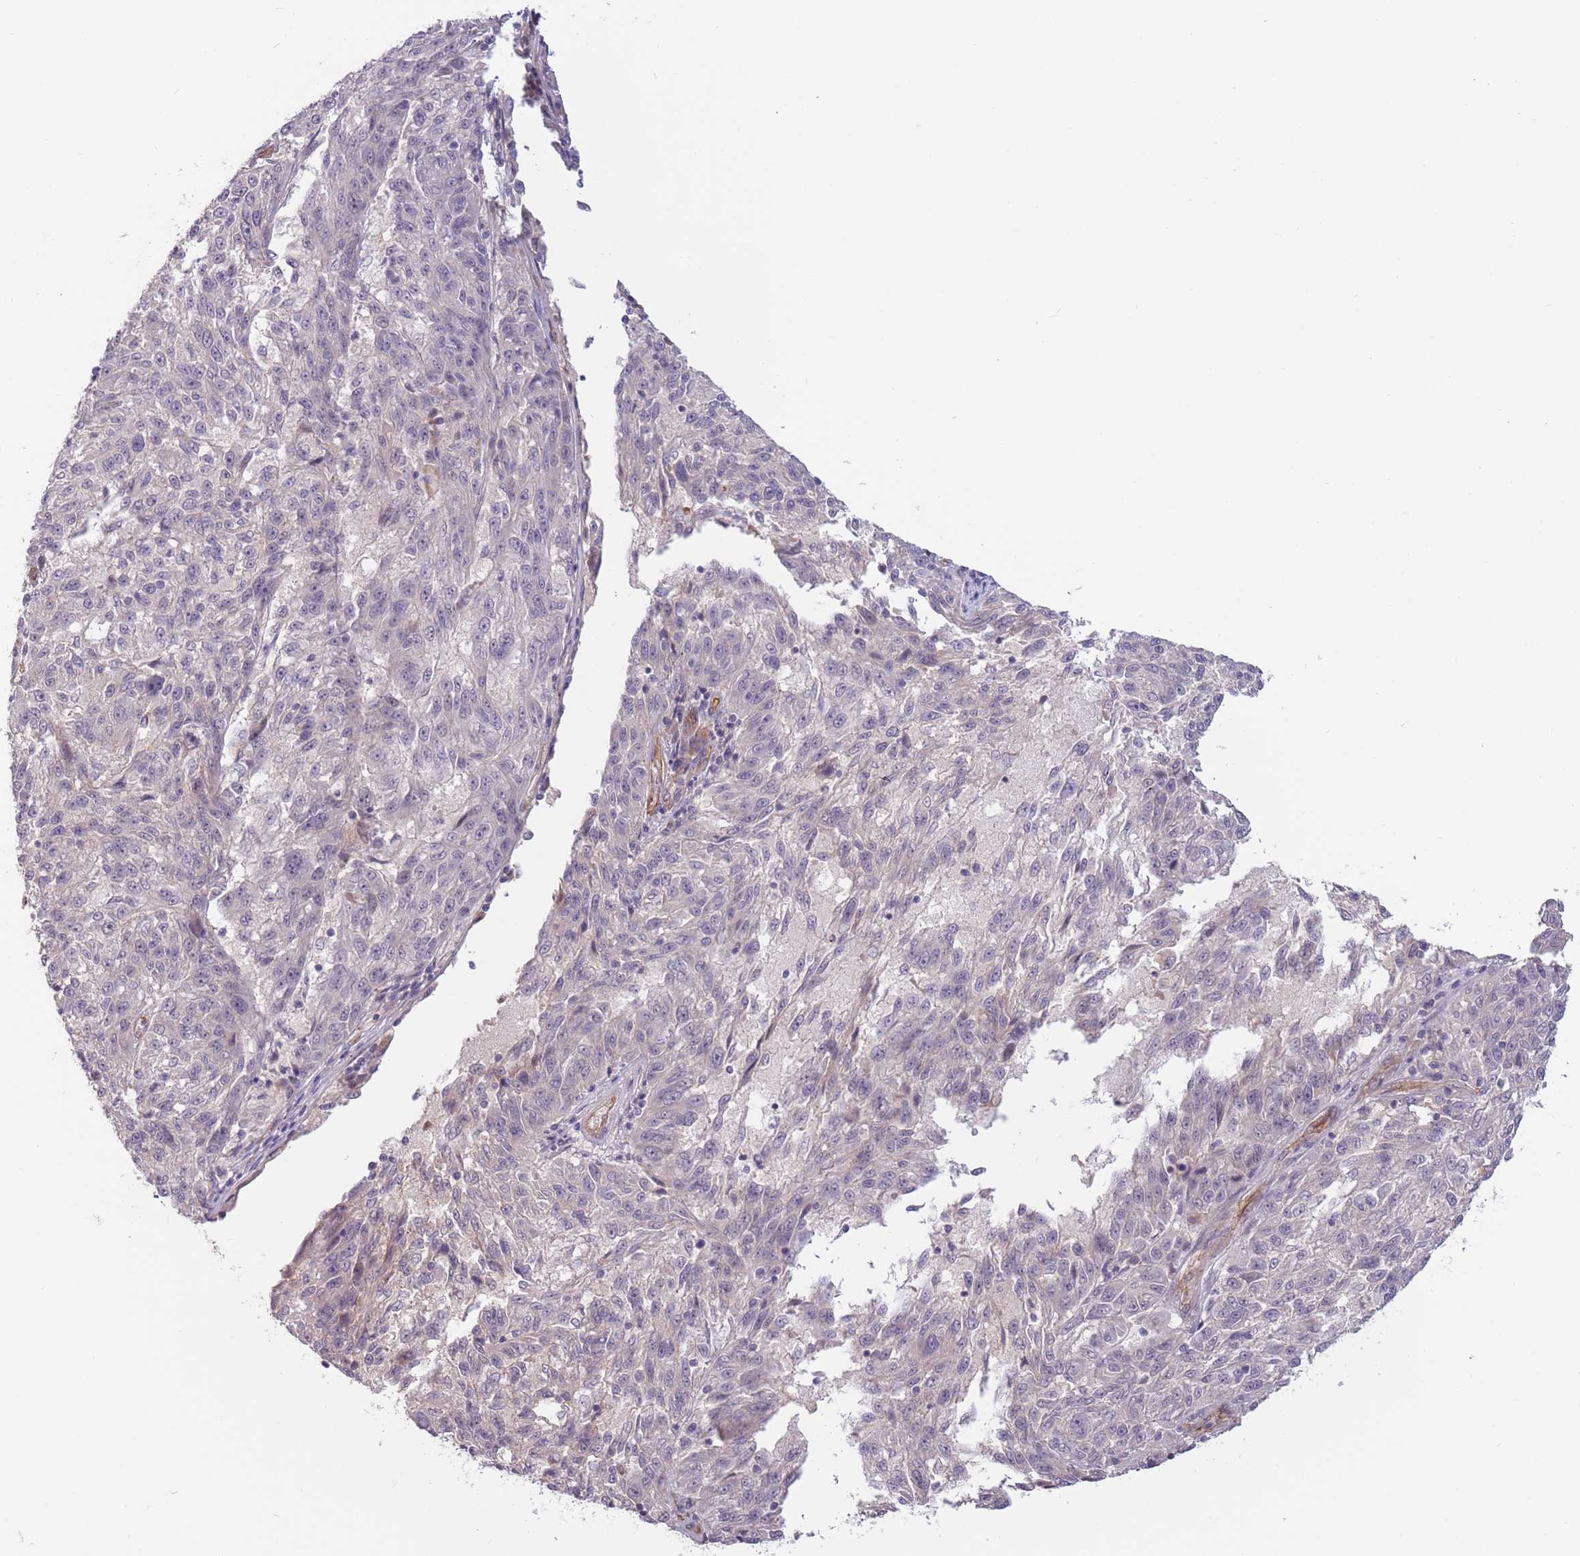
{"staining": {"intensity": "negative", "quantity": "none", "location": "none"}, "tissue": "melanoma", "cell_type": "Tumor cells", "image_type": "cancer", "snomed": [{"axis": "morphology", "description": "Malignant melanoma, NOS"}, {"axis": "topography", "description": "Skin"}], "caption": "High magnification brightfield microscopy of melanoma stained with DAB (3,3'-diaminobenzidine) (brown) and counterstained with hematoxylin (blue): tumor cells show no significant expression.", "gene": "SAV1", "patient": {"sex": "male", "age": 53}}